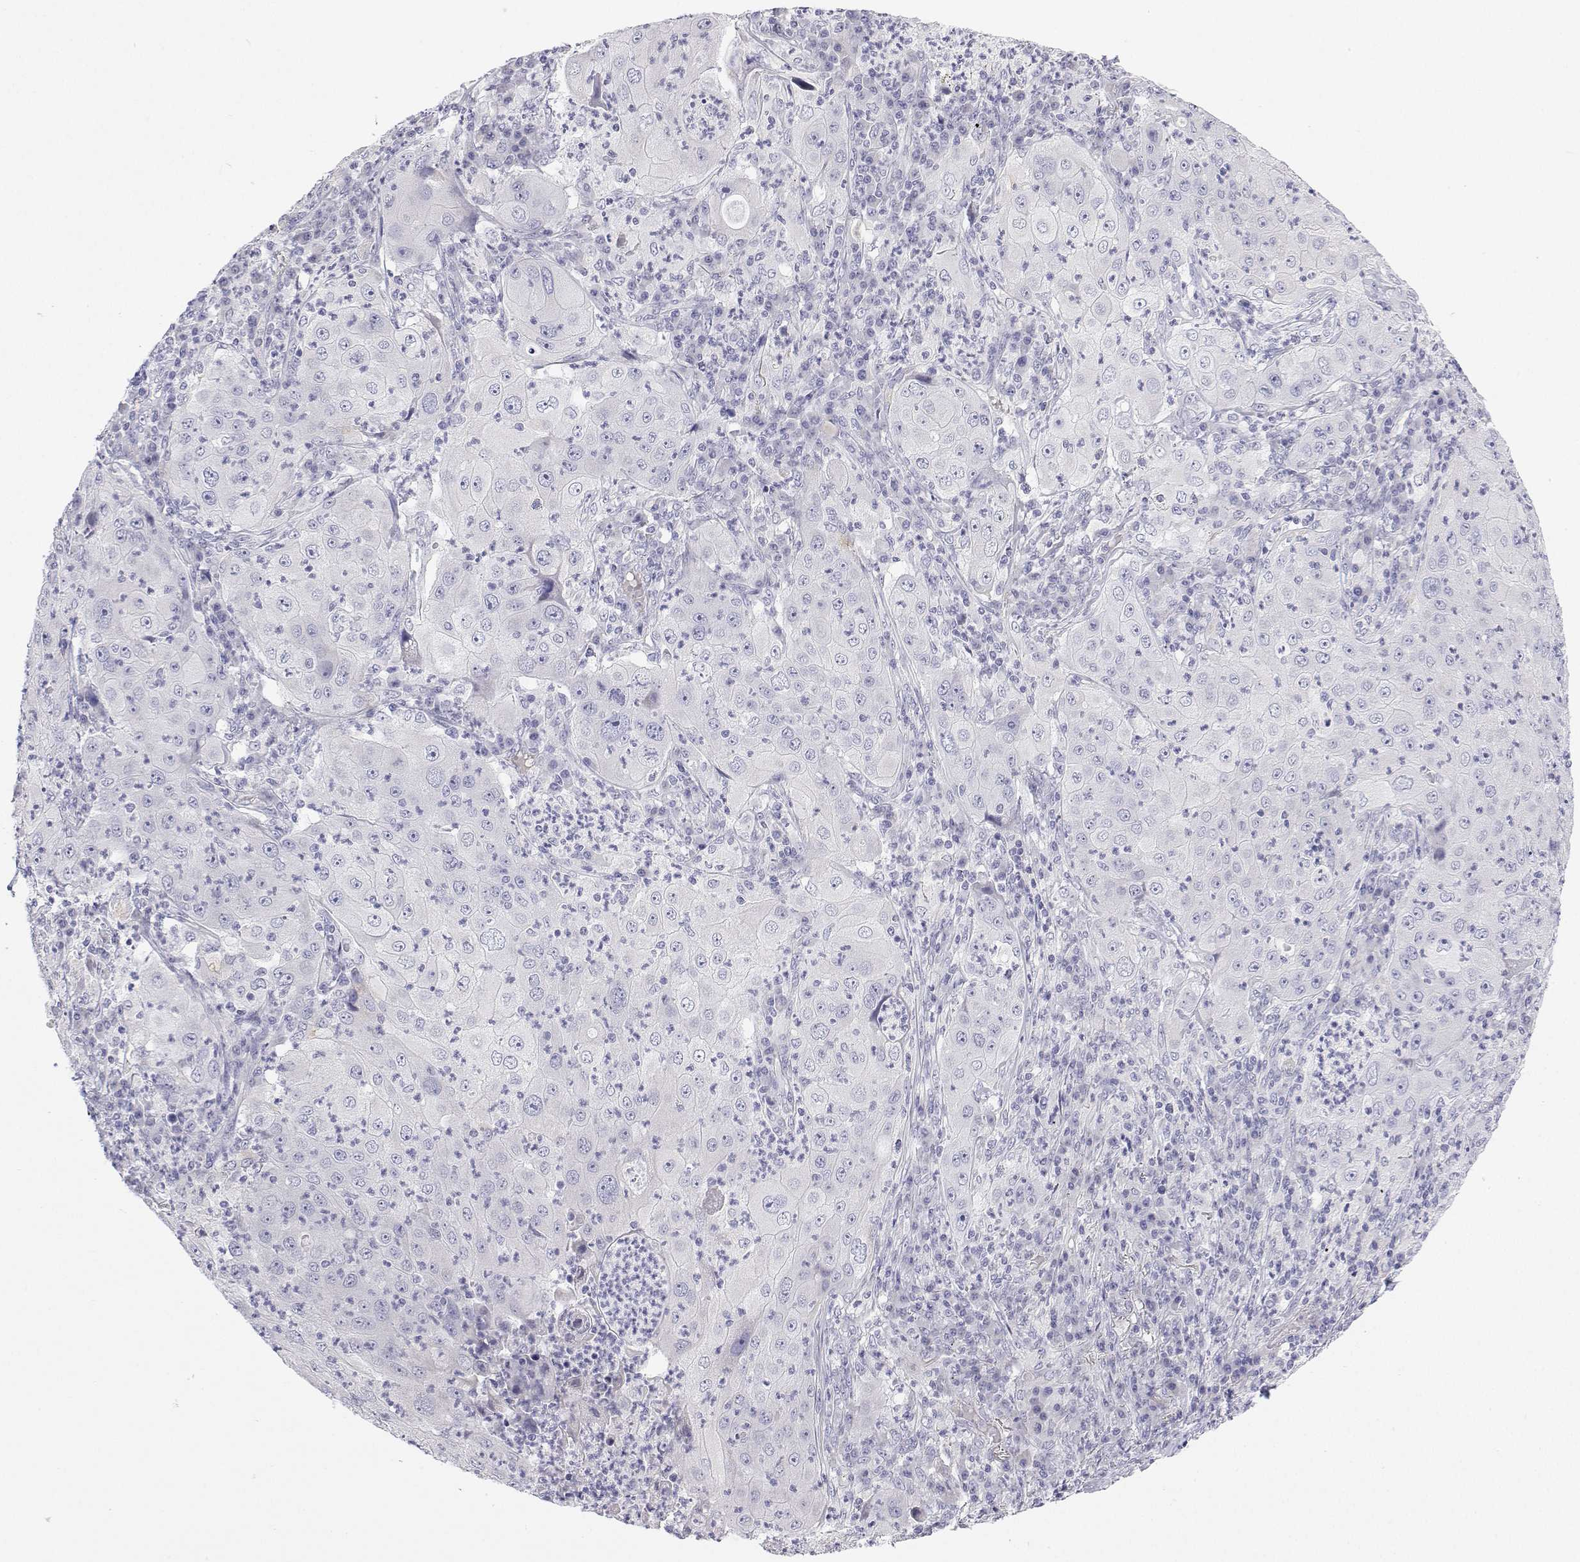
{"staining": {"intensity": "negative", "quantity": "none", "location": "none"}, "tissue": "lung cancer", "cell_type": "Tumor cells", "image_type": "cancer", "snomed": [{"axis": "morphology", "description": "Squamous cell carcinoma, NOS"}, {"axis": "topography", "description": "Lung"}], "caption": "Image shows no protein positivity in tumor cells of squamous cell carcinoma (lung) tissue.", "gene": "ANKRD65", "patient": {"sex": "female", "age": 59}}